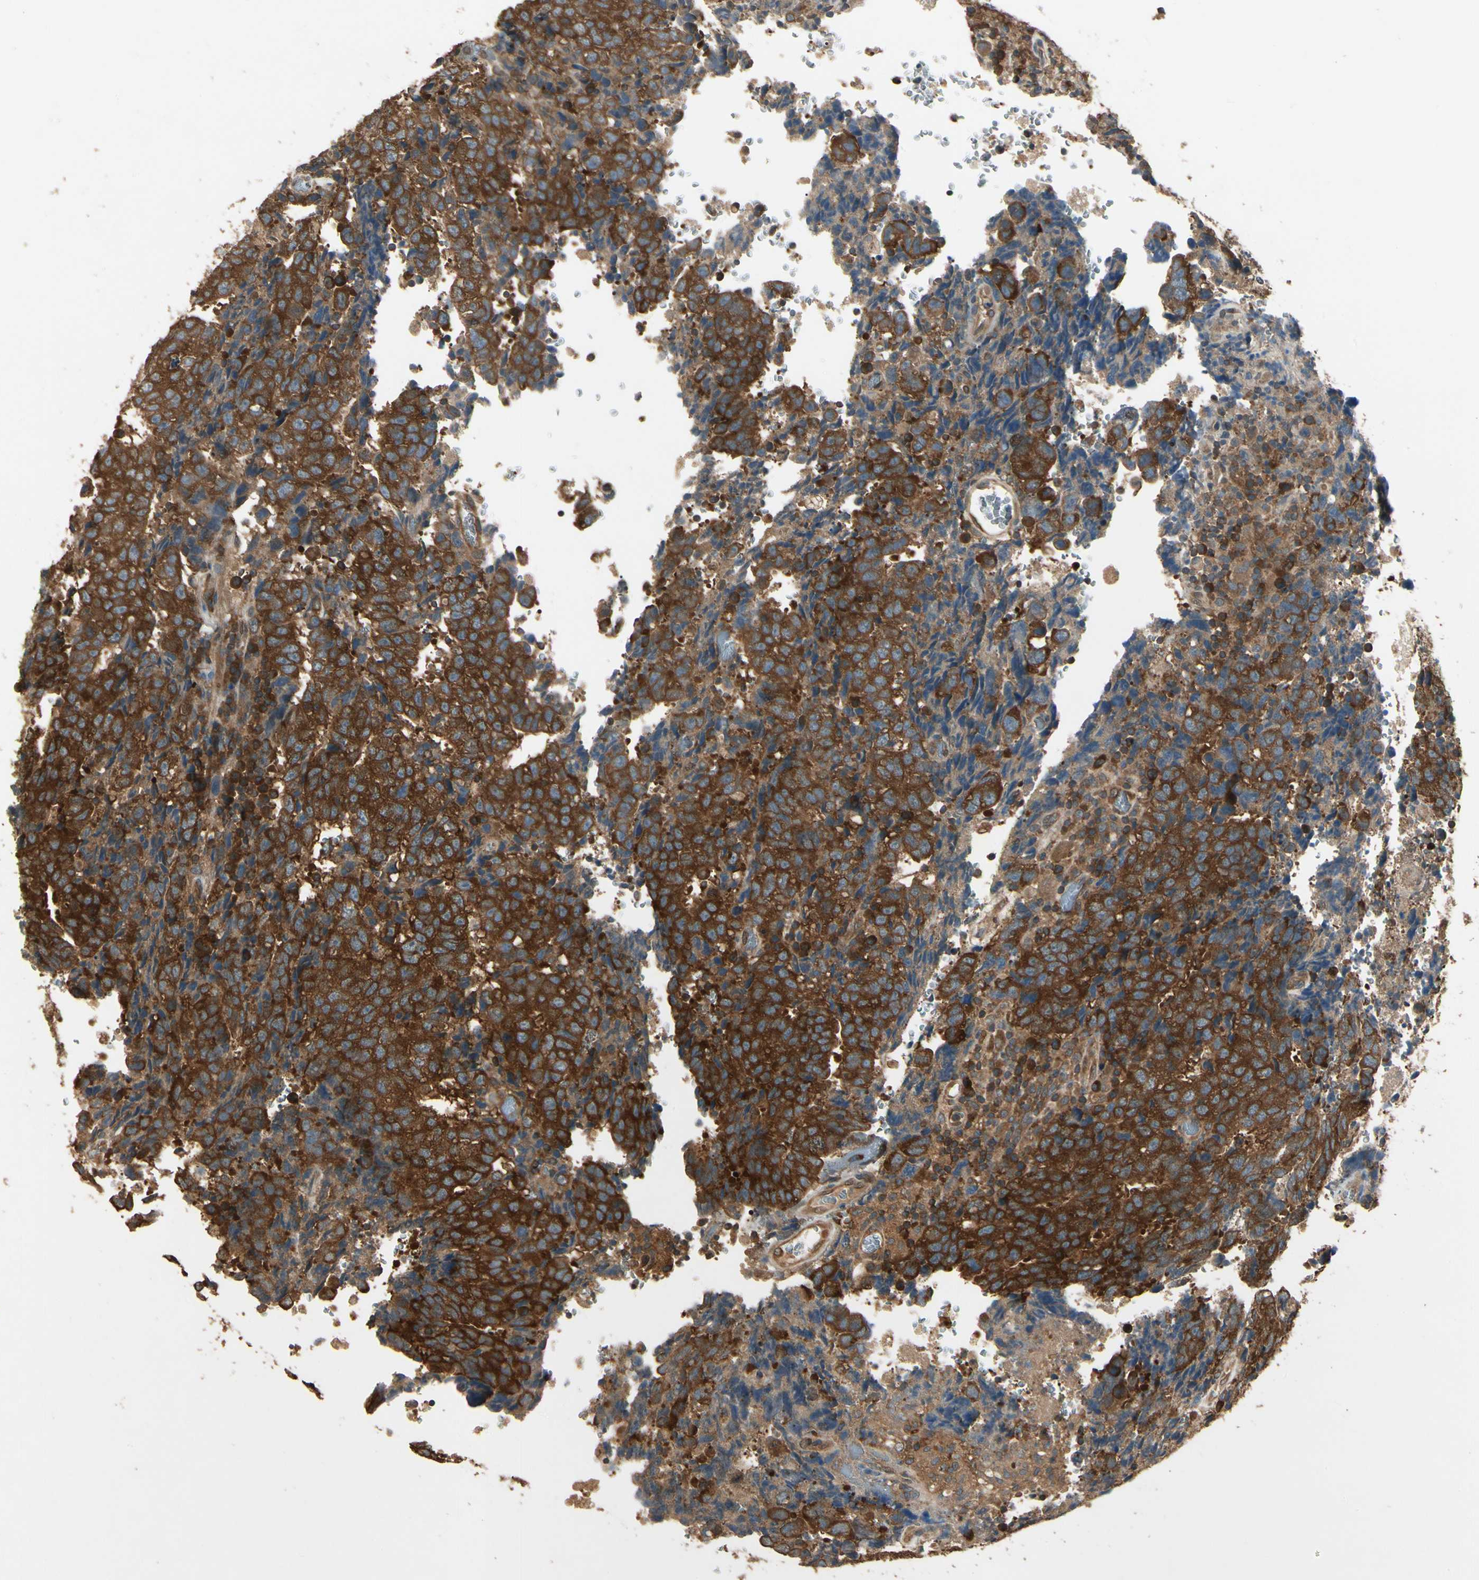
{"staining": {"intensity": "strong", "quantity": ">75%", "location": "cytoplasmic/membranous"}, "tissue": "testis cancer", "cell_type": "Tumor cells", "image_type": "cancer", "snomed": [{"axis": "morphology", "description": "Necrosis, NOS"}, {"axis": "morphology", "description": "Carcinoma, Embryonal, NOS"}, {"axis": "topography", "description": "Testis"}], "caption": "Protein analysis of embryonal carcinoma (testis) tissue demonstrates strong cytoplasmic/membranous positivity in approximately >75% of tumor cells. (DAB (3,3'-diaminobenzidine) = brown stain, brightfield microscopy at high magnification).", "gene": "CCT7", "patient": {"sex": "male", "age": 19}}